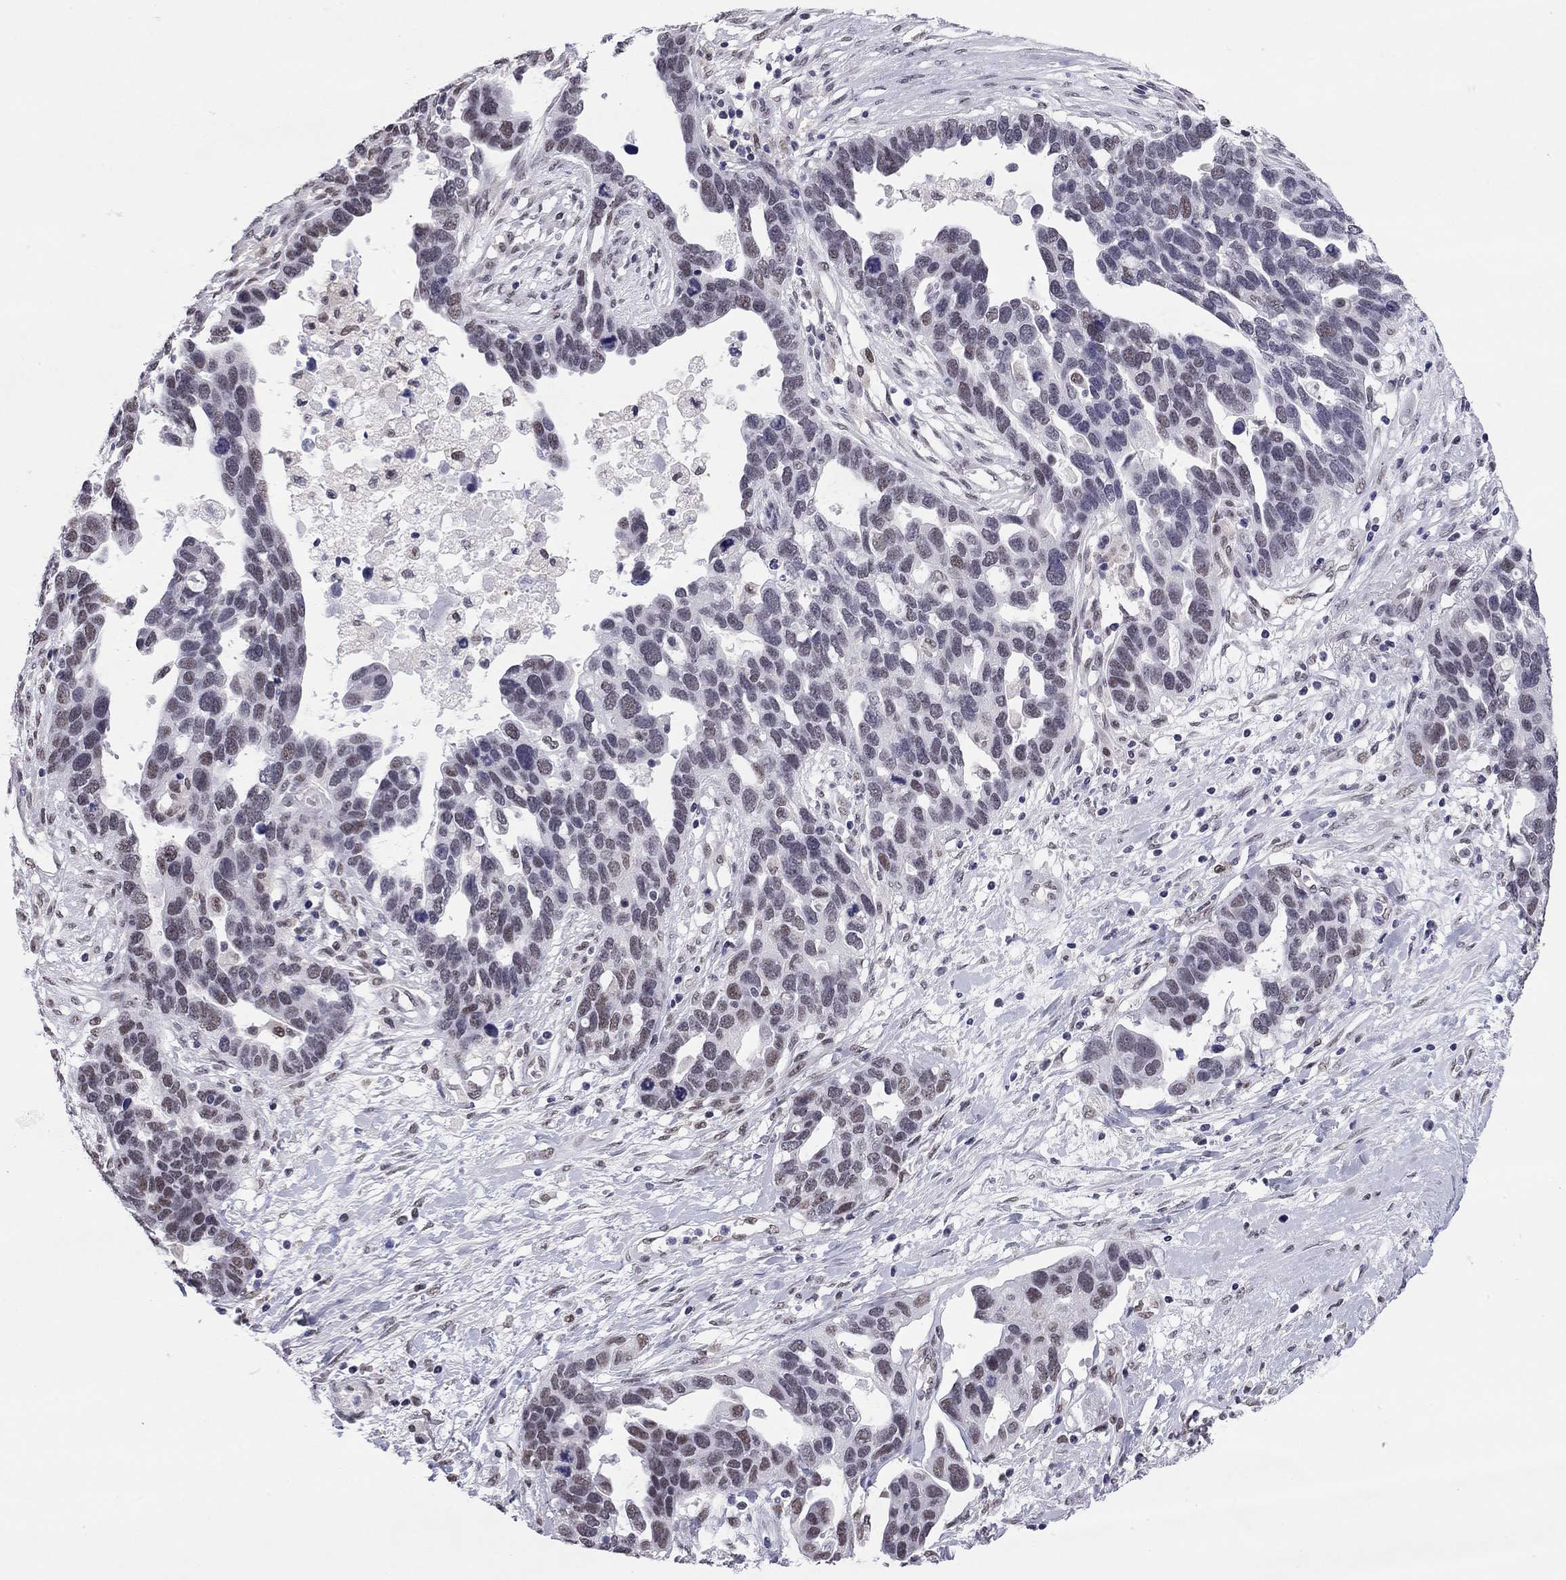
{"staining": {"intensity": "moderate", "quantity": "<25%", "location": "nuclear"}, "tissue": "ovarian cancer", "cell_type": "Tumor cells", "image_type": "cancer", "snomed": [{"axis": "morphology", "description": "Cystadenocarcinoma, serous, NOS"}, {"axis": "topography", "description": "Ovary"}], "caption": "A high-resolution photomicrograph shows IHC staining of serous cystadenocarcinoma (ovarian), which displays moderate nuclear staining in approximately <25% of tumor cells.", "gene": "DOT1L", "patient": {"sex": "female", "age": 54}}